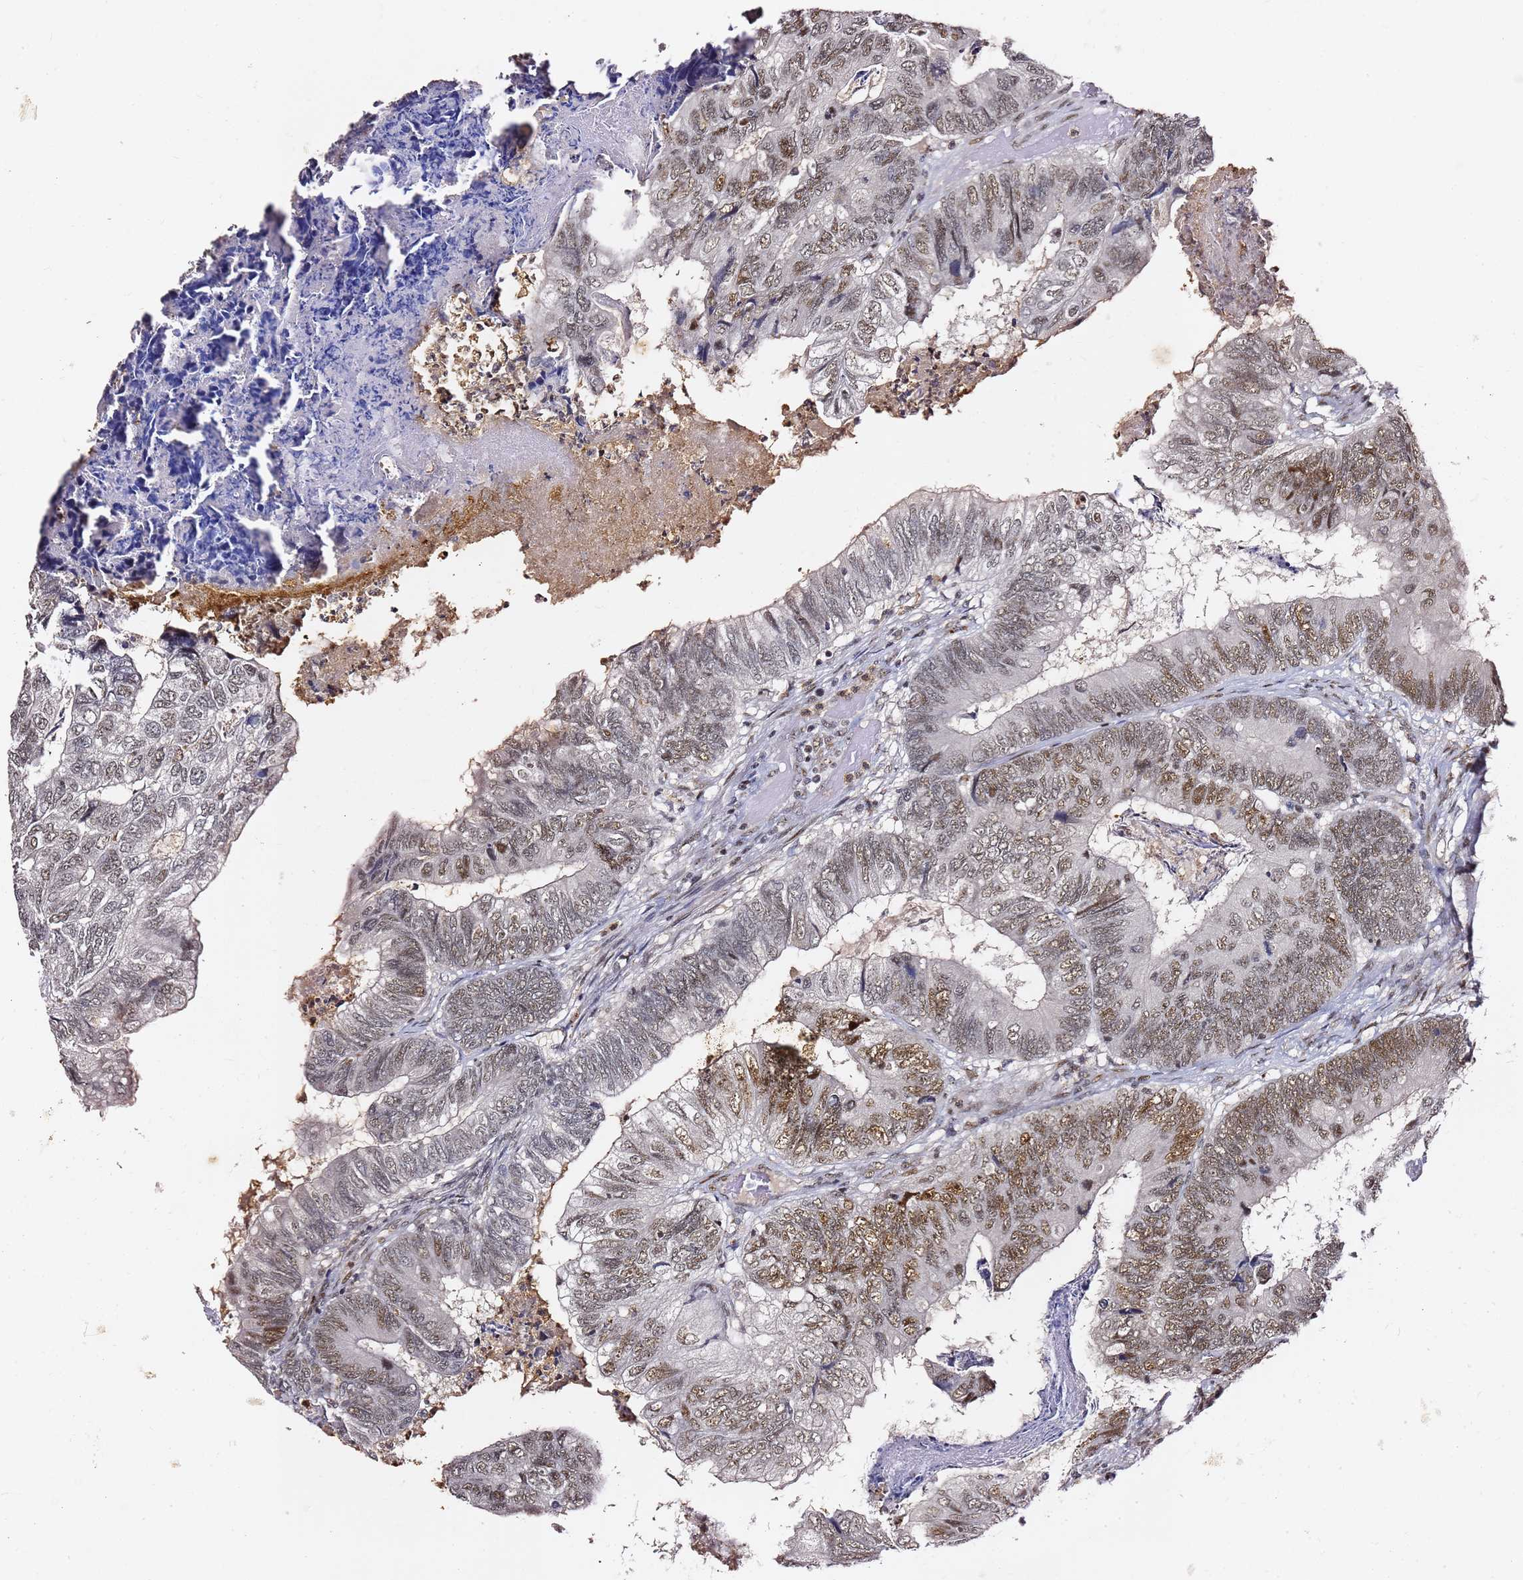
{"staining": {"intensity": "moderate", "quantity": ">75%", "location": "nuclear"}, "tissue": "colorectal cancer", "cell_type": "Tumor cells", "image_type": "cancer", "snomed": [{"axis": "morphology", "description": "Adenocarcinoma, NOS"}, {"axis": "topography", "description": "Colon"}], "caption": "Colorectal cancer (adenocarcinoma) stained with immunohistochemistry (IHC) displays moderate nuclear expression in approximately >75% of tumor cells.", "gene": "FCF1", "patient": {"sex": "female", "age": 67}}